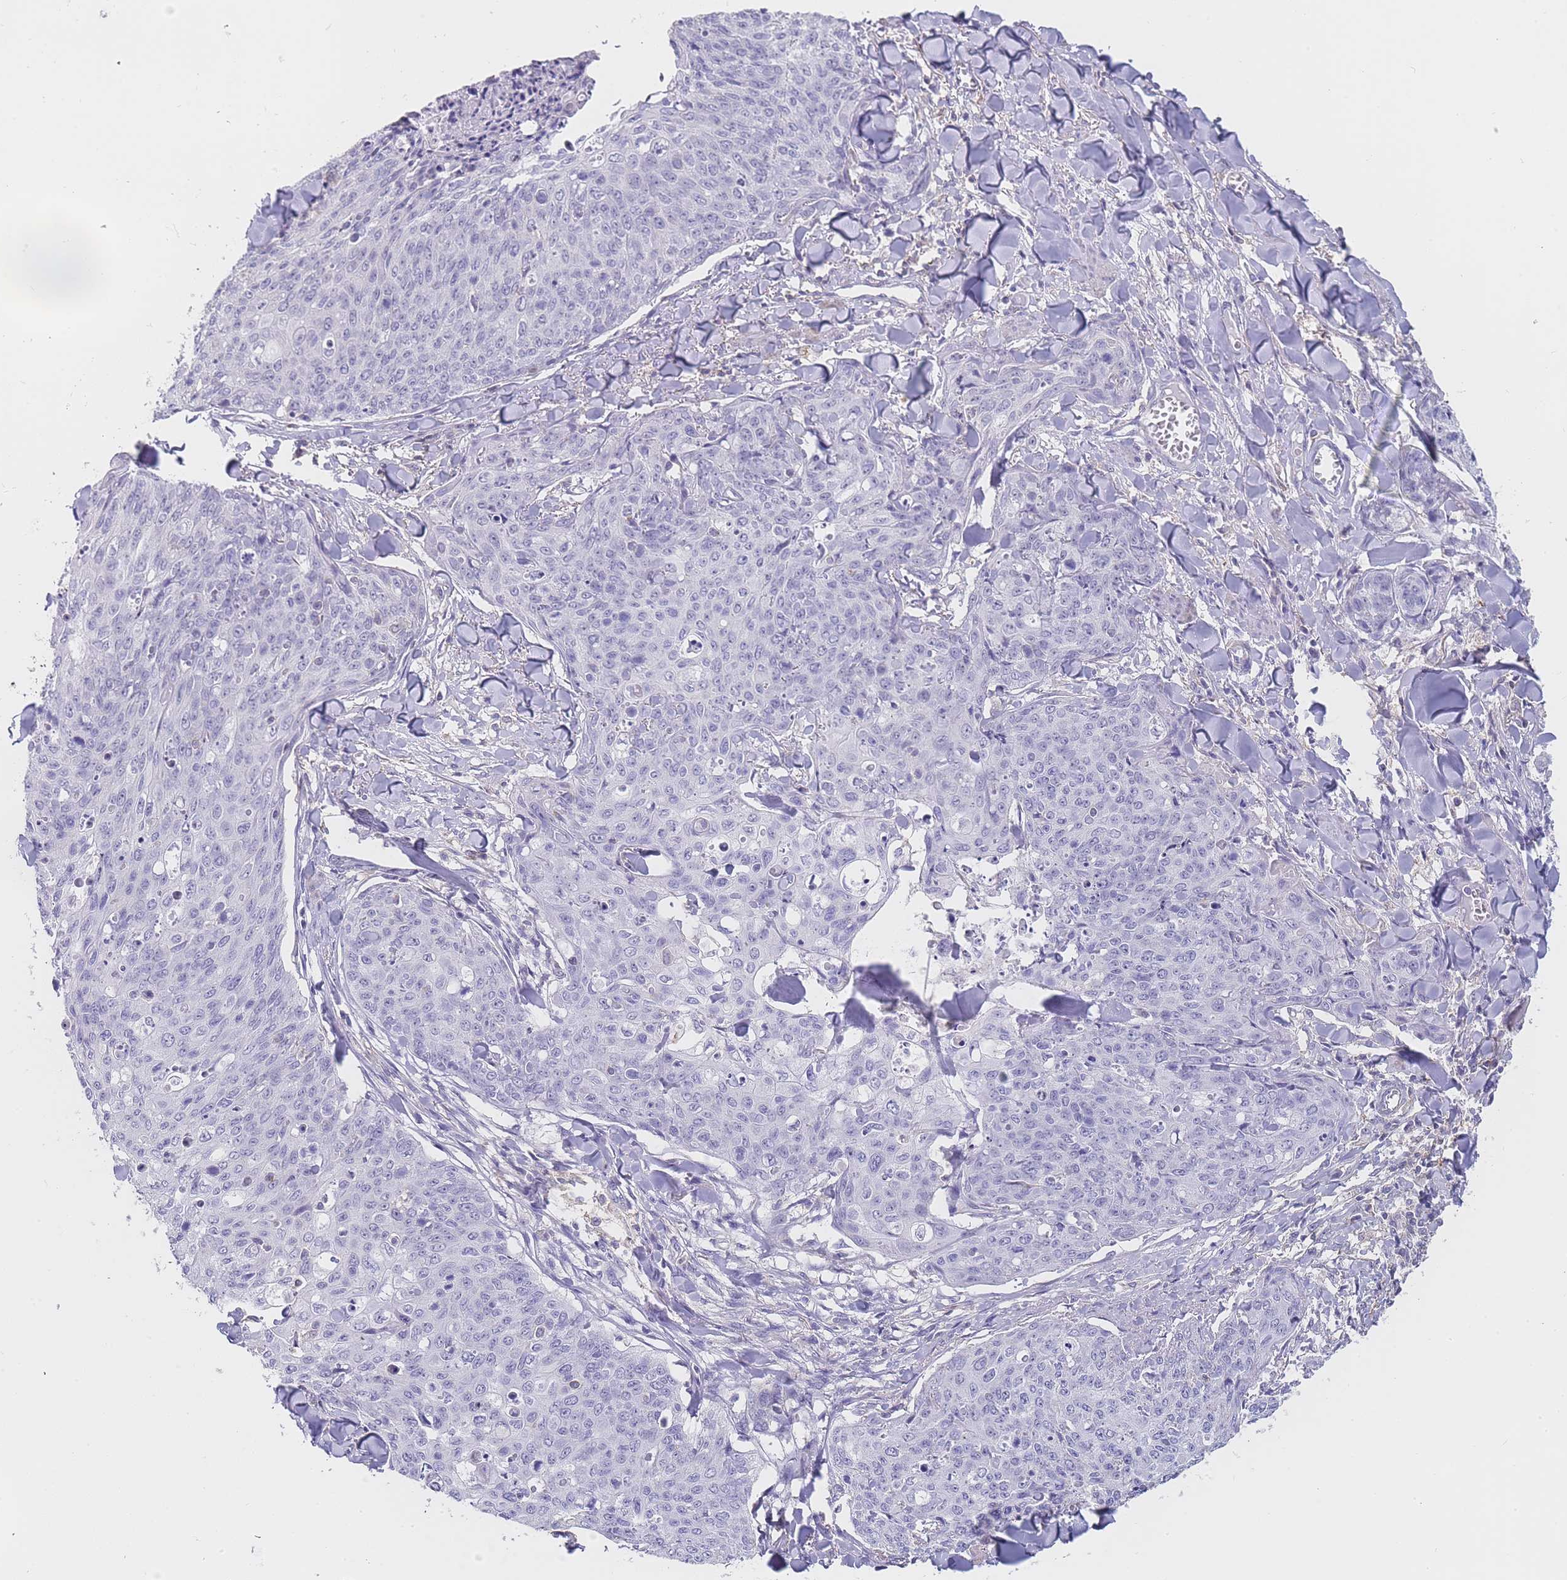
{"staining": {"intensity": "negative", "quantity": "none", "location": "none"}, "tissue": "skin cancer", "cell_type": "Tumor cells", "image_type": "cancer", "snomed": [{"axis": "morphology", "description": "Squamous cell carcinoma, NOS"}, {"axis": "topography", "description": "Skin"}, {"axis": "topography", "description": "Vulva"}], "caption": "Immunohistochemical staining of skin cancer exhibits no significant positivity in tumor cells. (Immunohistochemistry (ihc), brightfield microscopy, high magnification).", "gene": "NOP14", "patient": {"sex": "female", "age": 85}}